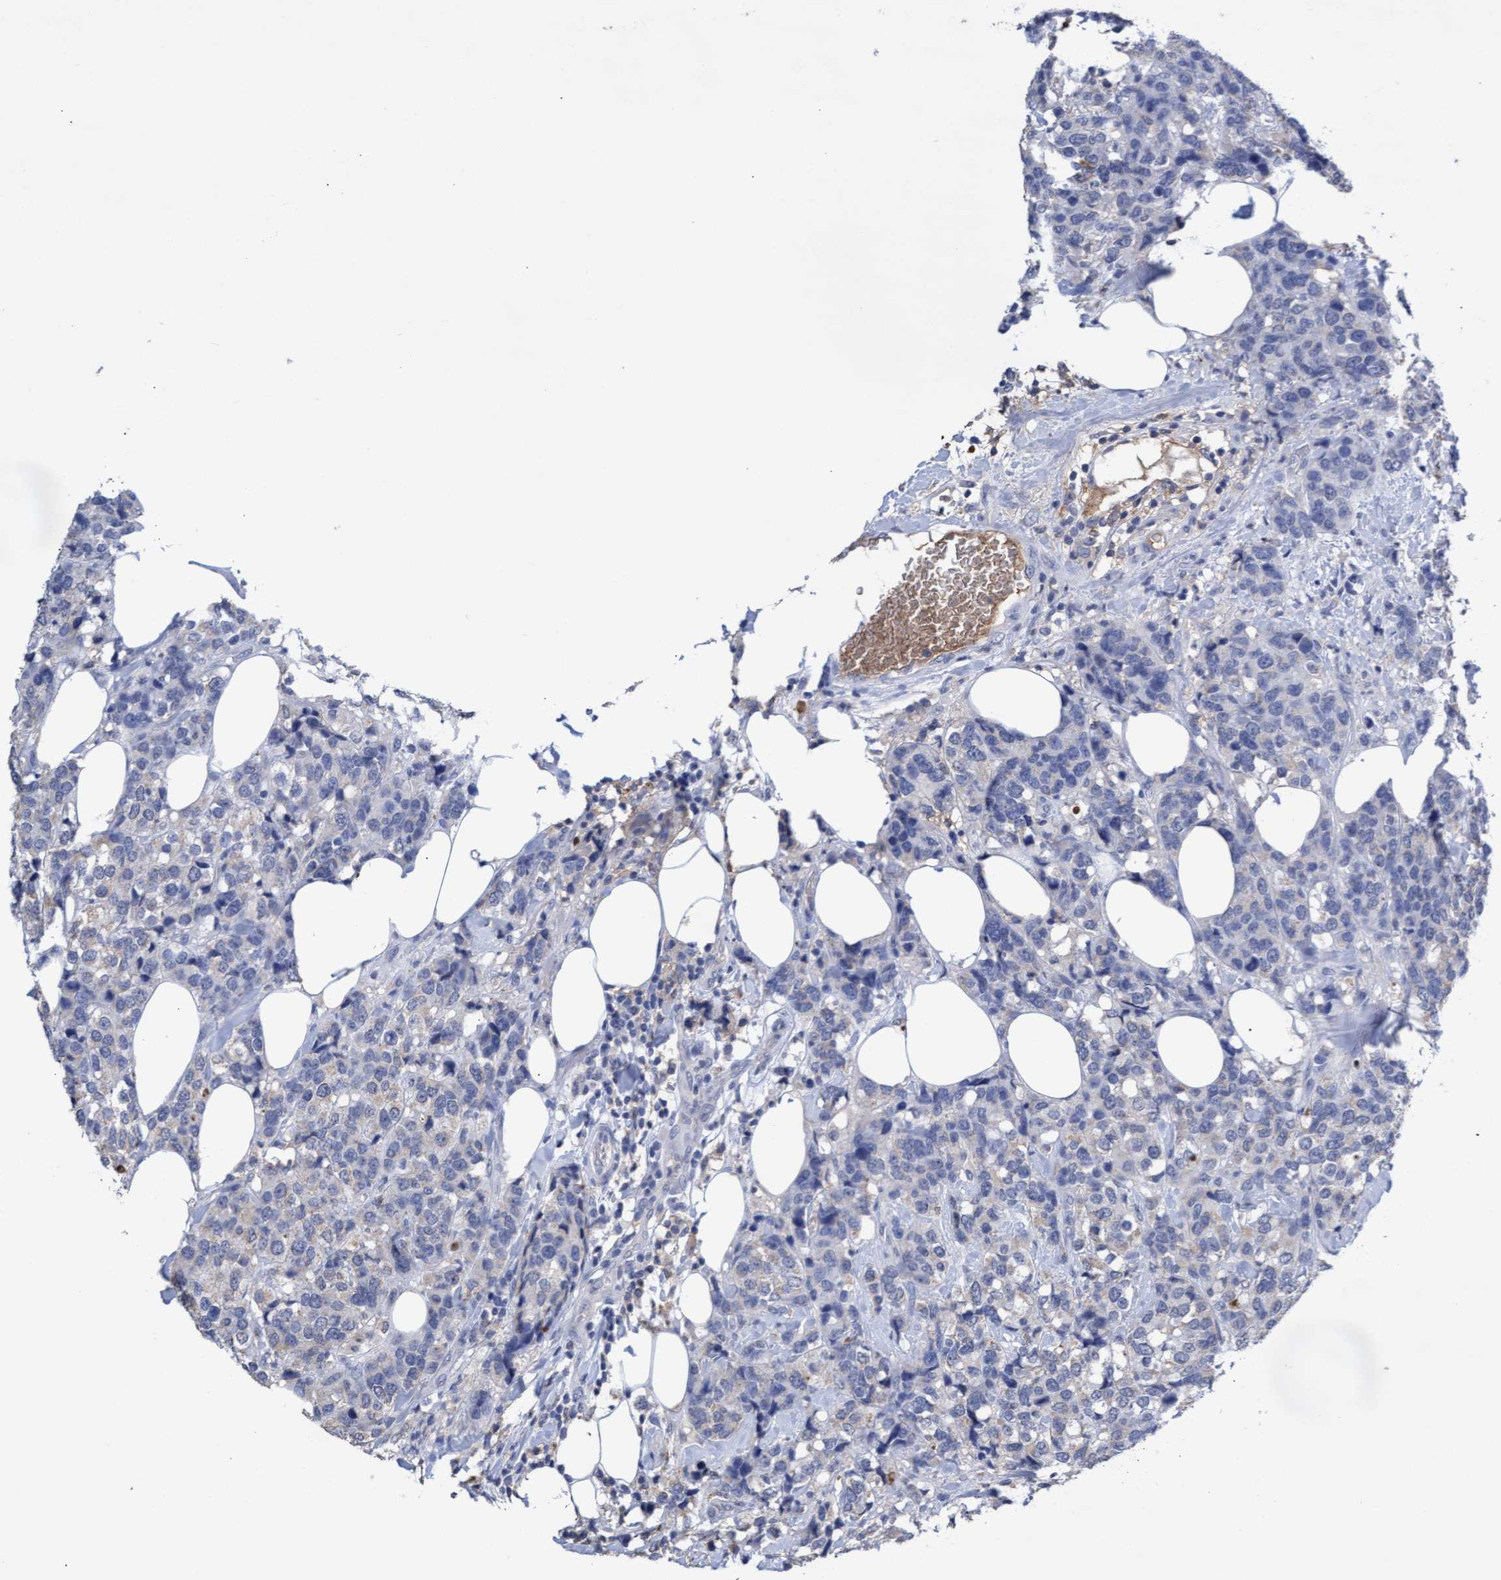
{"staining": {"intensity": "negative", "quantity": "none", "location": "none"}, "tissue": "breast cancer", "cell_type": "Tumor cells", "image_type": "cancer", "snomed": [{"axis": "morphology", "description": "Lobular carcinoma"}, {"axis": "topography", "description": "Breast"}], "caption": "Histopathology image shows no significant protein positivity in tumor cells of breast lobular carcinoma. (DAB (3,3'-diaminobenzidine) IHC, high magnification).", "gene": "GPR39", "patient": {"sex": "female", "age": 59}}